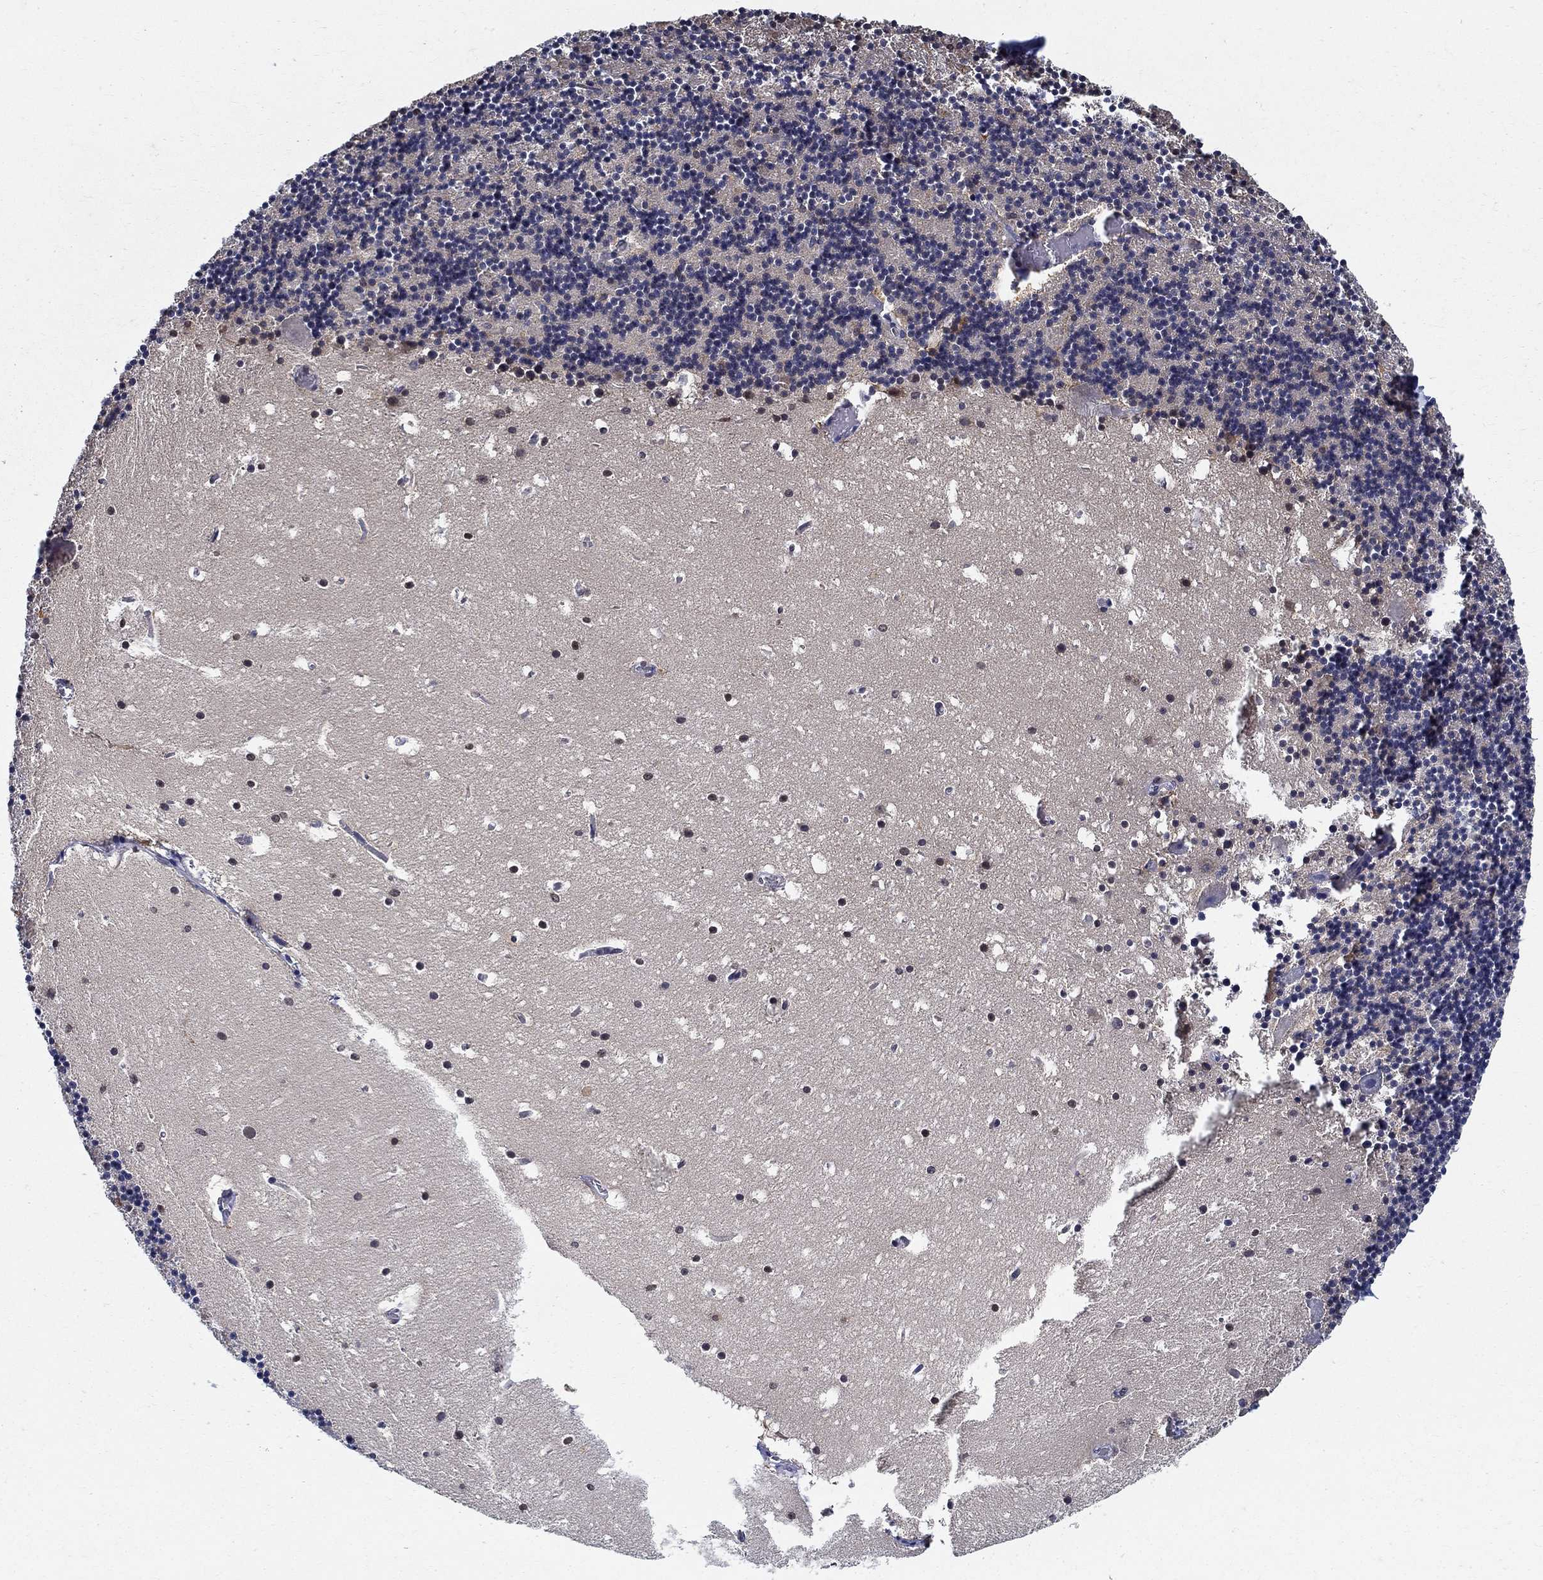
{"staining": {"intensity": "negative", "quantity": "none", "location": "none"}, "tissue": "cerebellum", "cell_type": "Cells in granular layer", "image_type": "normal", "snomed": [{"axis": "morphology", "description": "Normal tissue, NOS"}, {"axis": "topography", "description": "Cerebellum"}], "caption": "Cerebellum was stained to show a protein in brown. There is no significant positivity in cells in granular layer.", "gene": "ZNF594", "patient": {"sex": "male", "age": 37}}